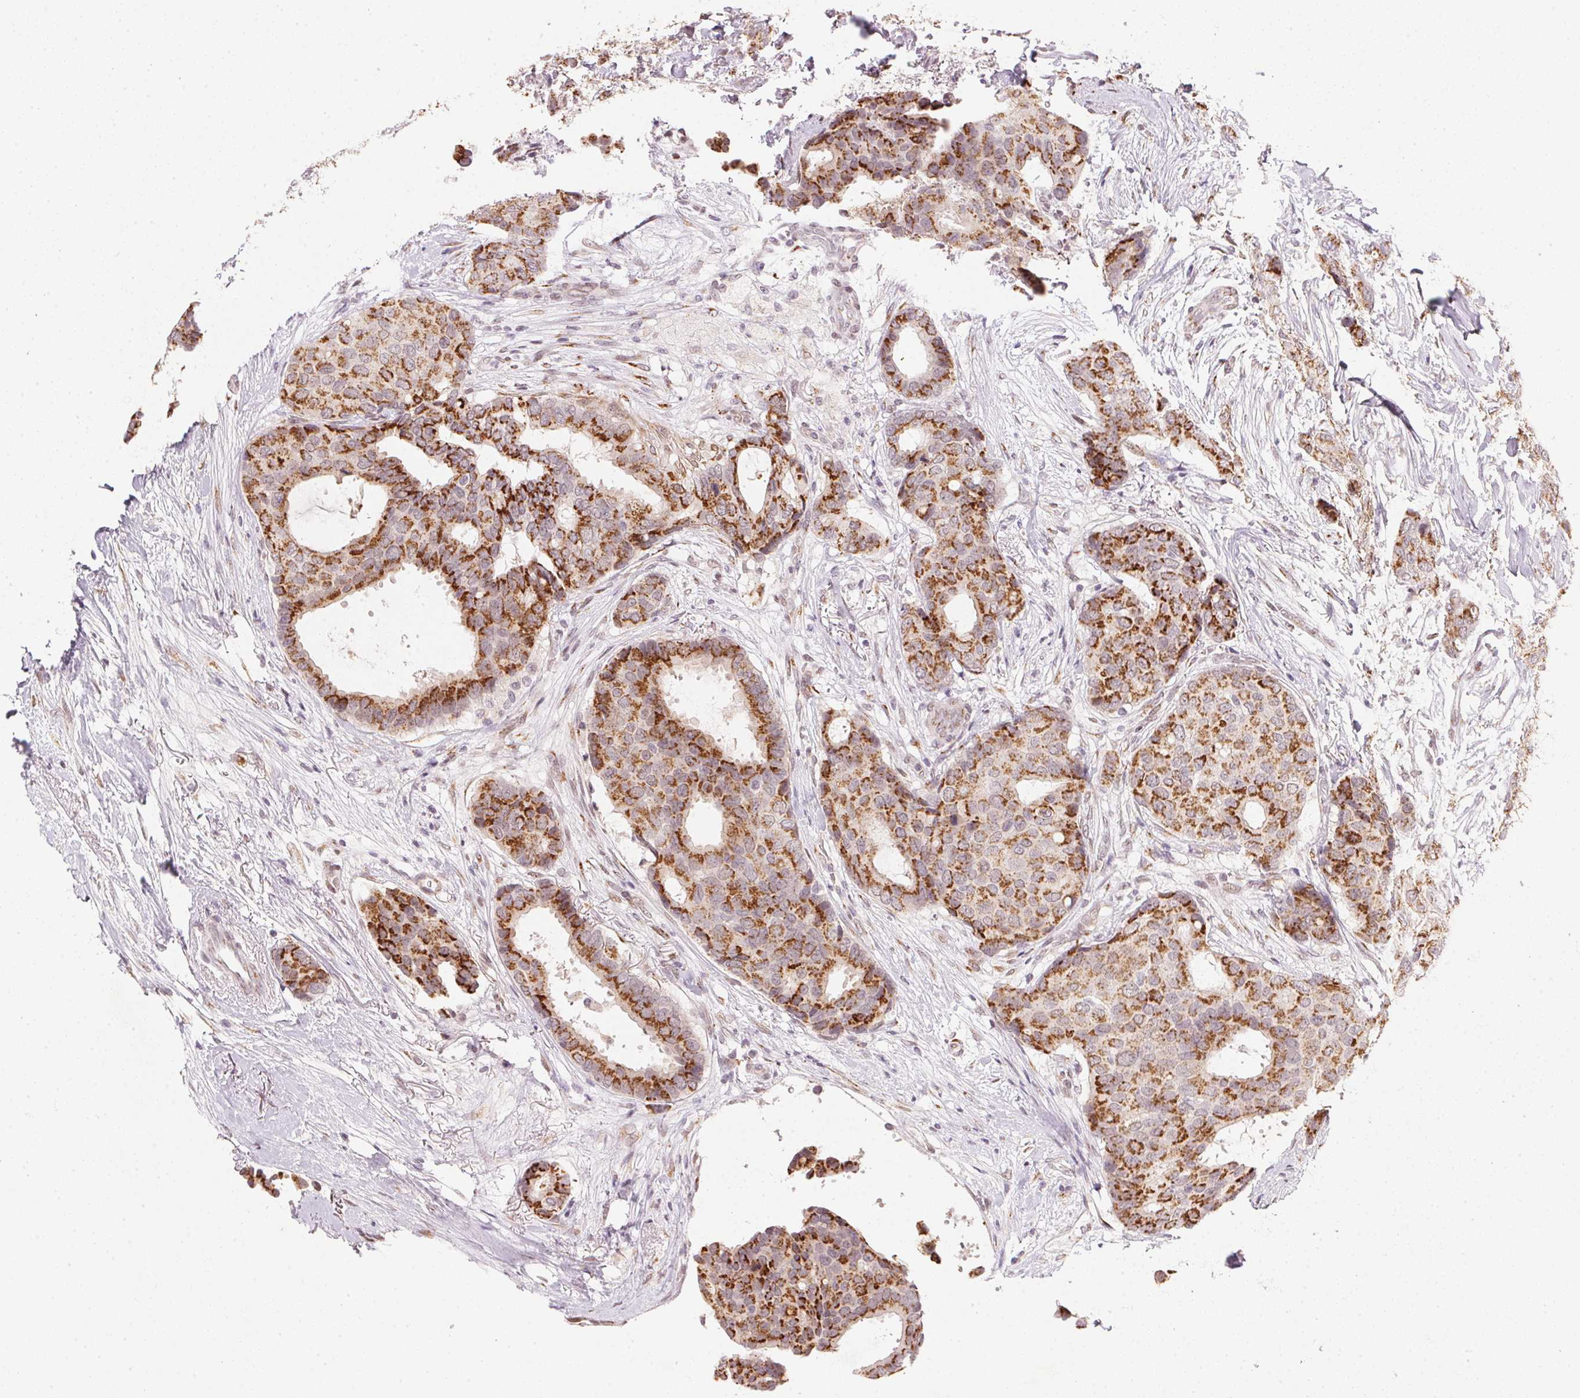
{"staining": {"intensity": "strong", "quantity": ">75%", "location": "cytoplasmic/membranous"}, "tissue": "breast cancer", "cell_type": "Tumor cells", "image_type": "cancer", "snomed": [{"axis": "morphology", "description": "Duct carcinoma"}, {"axis": "topography", "description": "Breast"}], "caption": "Strong cytoplasmic/membranous positivity for a protein is present in approximately >75% of tumor cells of breast cancer using immunohistochemistry (IHC).", "gene": "RAB22A", "patient": {"sex": "female", "age": 75}}